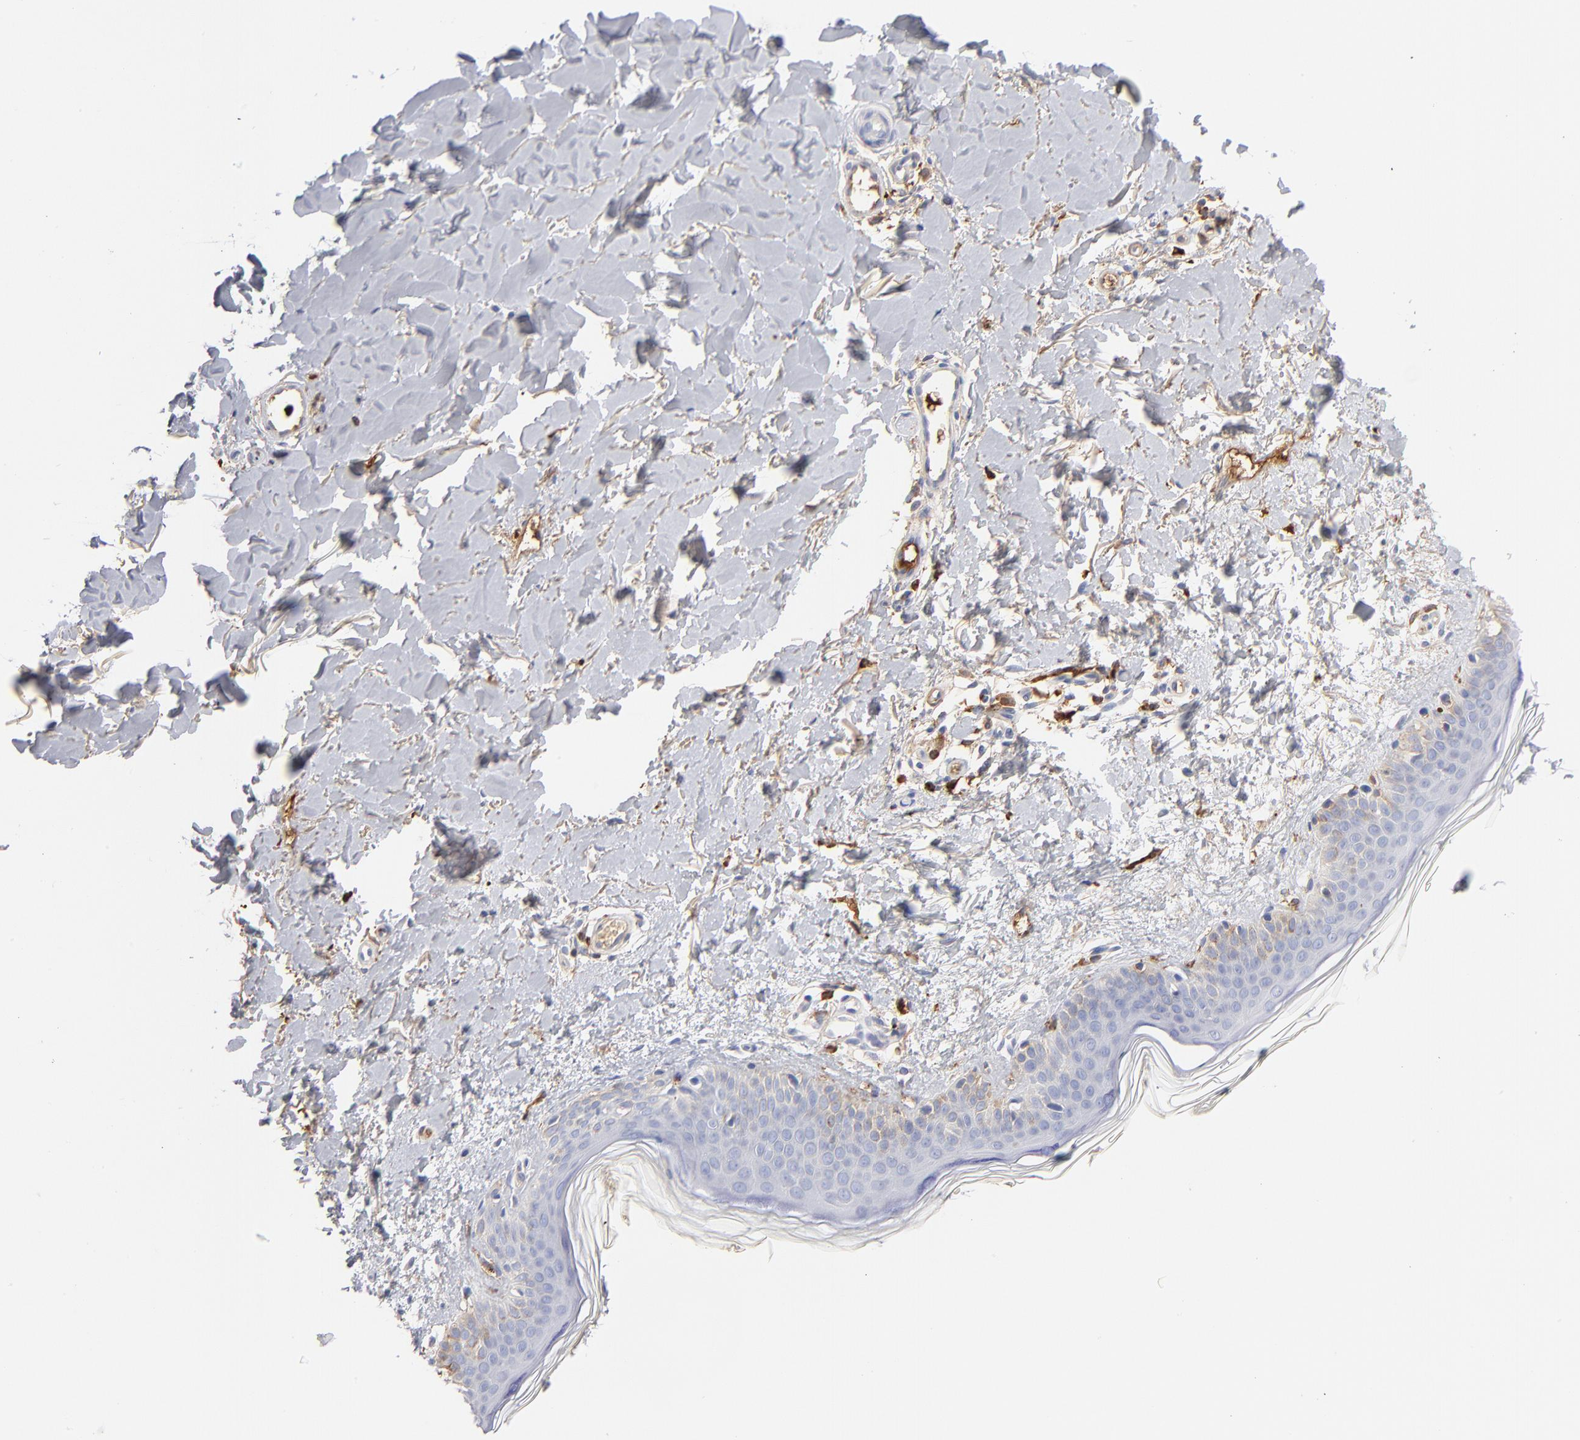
{"staining": {"intensity": "moderate", "quantity": "<25%", "location": "cytoplasmic/membranous"}, "tissue": "skin", "cell_type": "Fibroblasts", "image_type": "normal", "snomed": [{"axis": "morphology", "description": "Normal tissue, NOS"}, {"axis": "topography", "description": "Skin"}], "caption": "Immunohistochemistry (IHC) photomicrograph of normal human skin stained for a protein (brown), which exhibits low levels of moderate cytoplasmic/membranous positivity in approximately <25% of fibroblasts.", "gene": "APOH", "patient": {"sex": "female", "age": 56}}